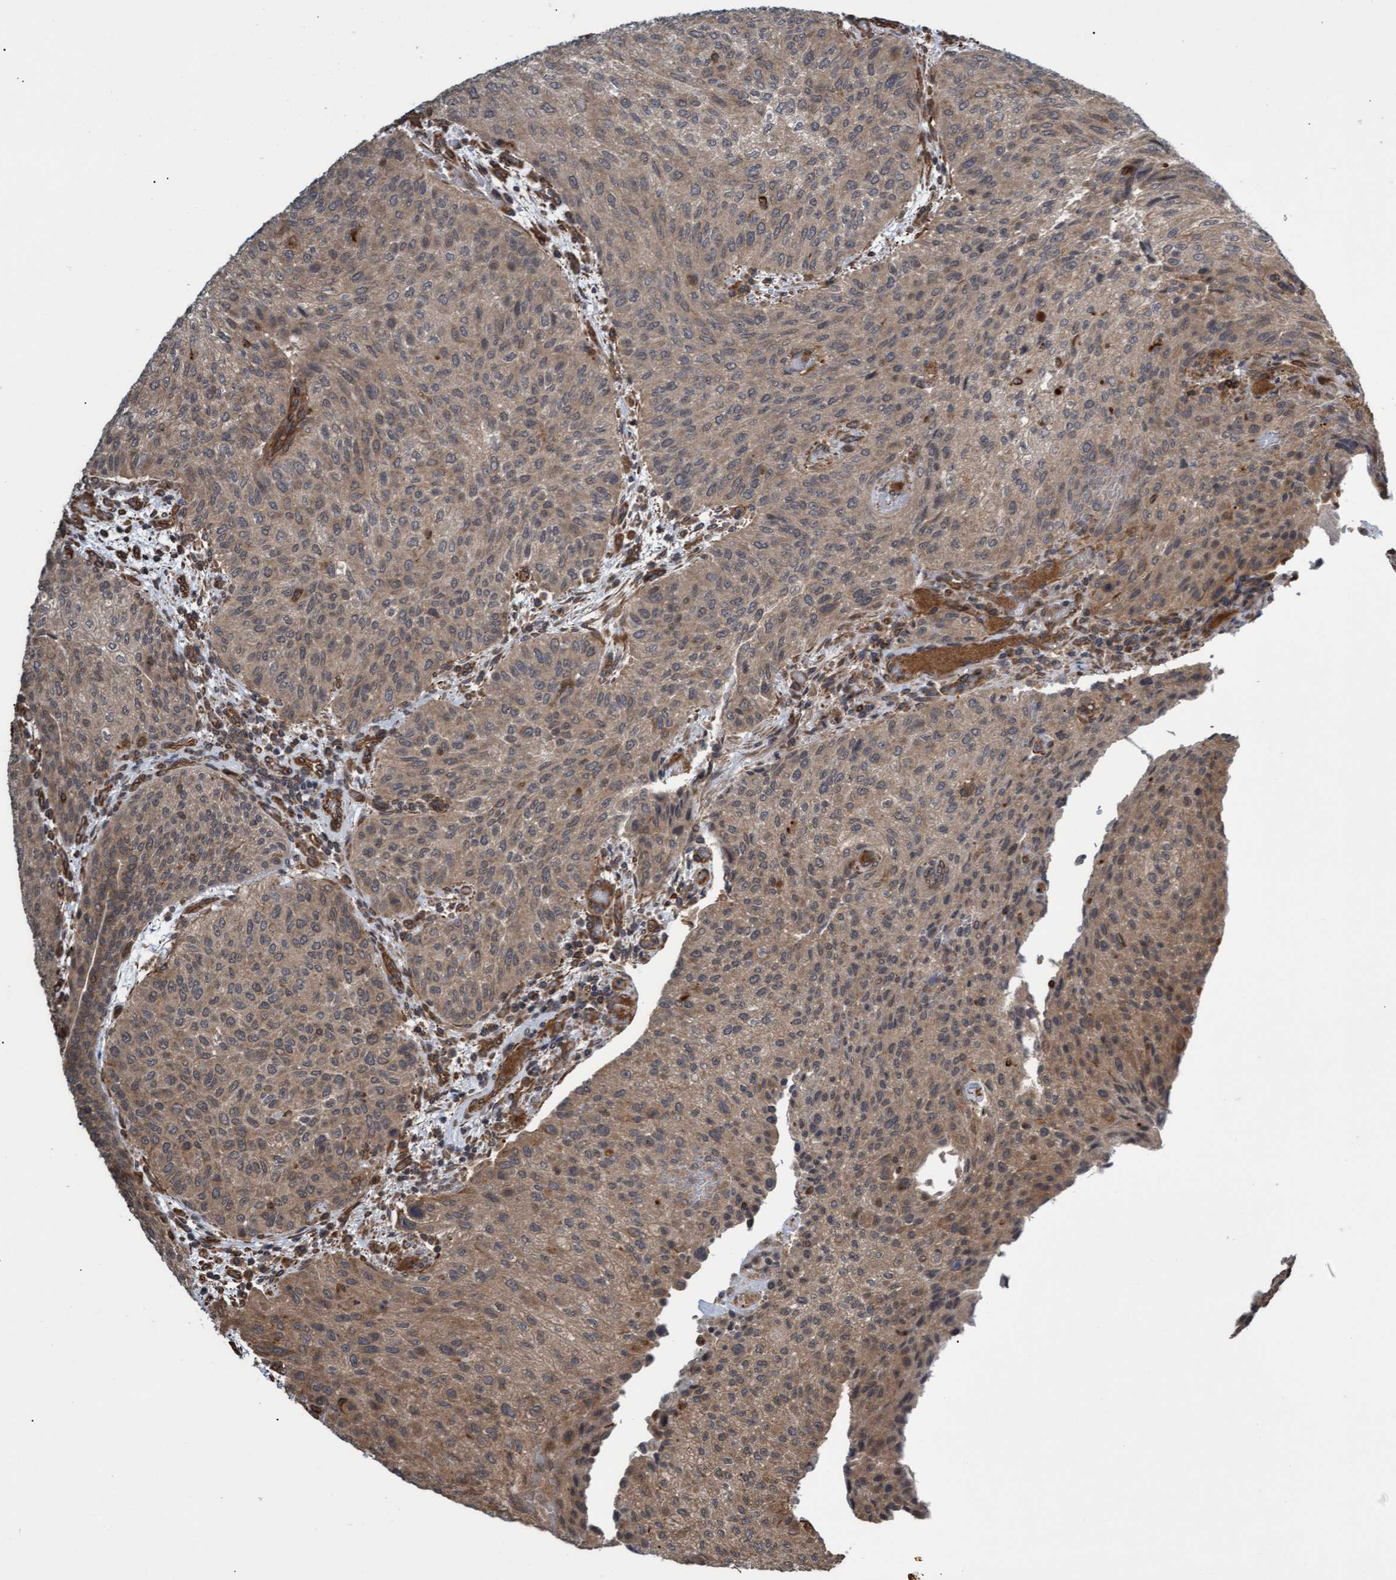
{"staining": {"intensity": "moderate", "quantity": ">75%", "location": "cytoplasmic/membranous"}, "tissue": "urothelial cancer", "cell_type": "Tumor cells", "image_type": "cancer", "snomed": [{"axis": "morphology", "description": "Urothelial carcinoma, Low grade"}, {"axis": "morphology", "description": "Urothelial carcinoma, High grade"}, {"axis": "topography", "description": "Urinary bladder"}], "caption": "Immunohistochemistry (IHC) of urothelial carcinoma (high-grade) shows medium levels of moderate cytoplasmic/membranous staining in about >75% of tumor cells. (DAB = brown stain, brightfield microscopy at high magnification).", "gene": "TNFRSF10B", "patient": {"sex": "male", "age": 35}}